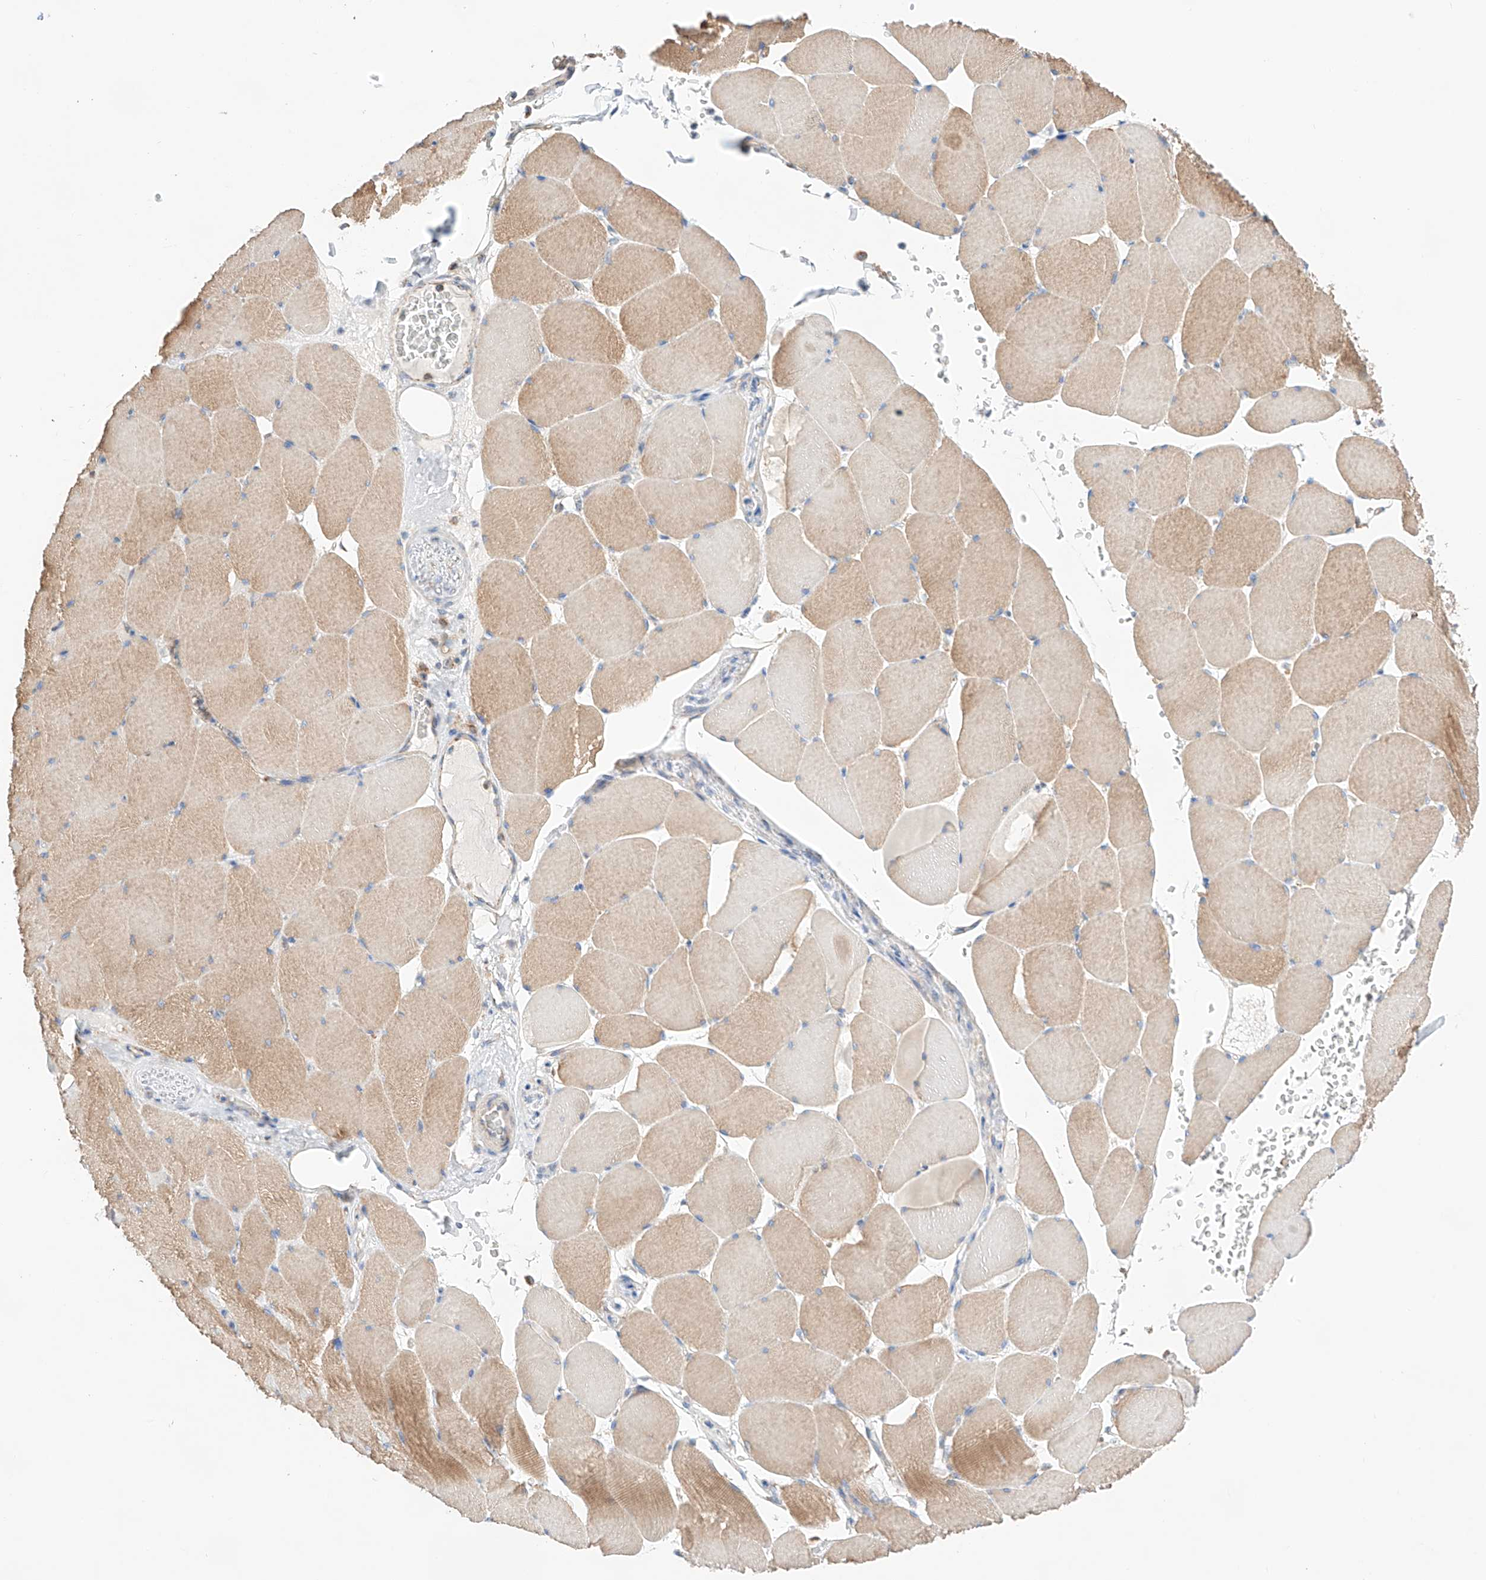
{"staining": {"intensity": "moderate", "quantity": "25%-75%", "location": "cytoplasmic/membranous"}, "tissue": "skeletal muscle", "cell_type": "Myocytes", "image_type": "normal", "snomed": [{"axis": "morphology", "description": "Normal tissue, NOS"}, {"axis": "topography", "description": "Skeletal muscle"}, {"axis": "topography", "description": "Head-Neck"}], "caption": "Skeletal muscle stained with a protein marker shows moderate staining in myocytes.", "gene": "KTI12", "patient": {"sex": "male", "age": 66}}